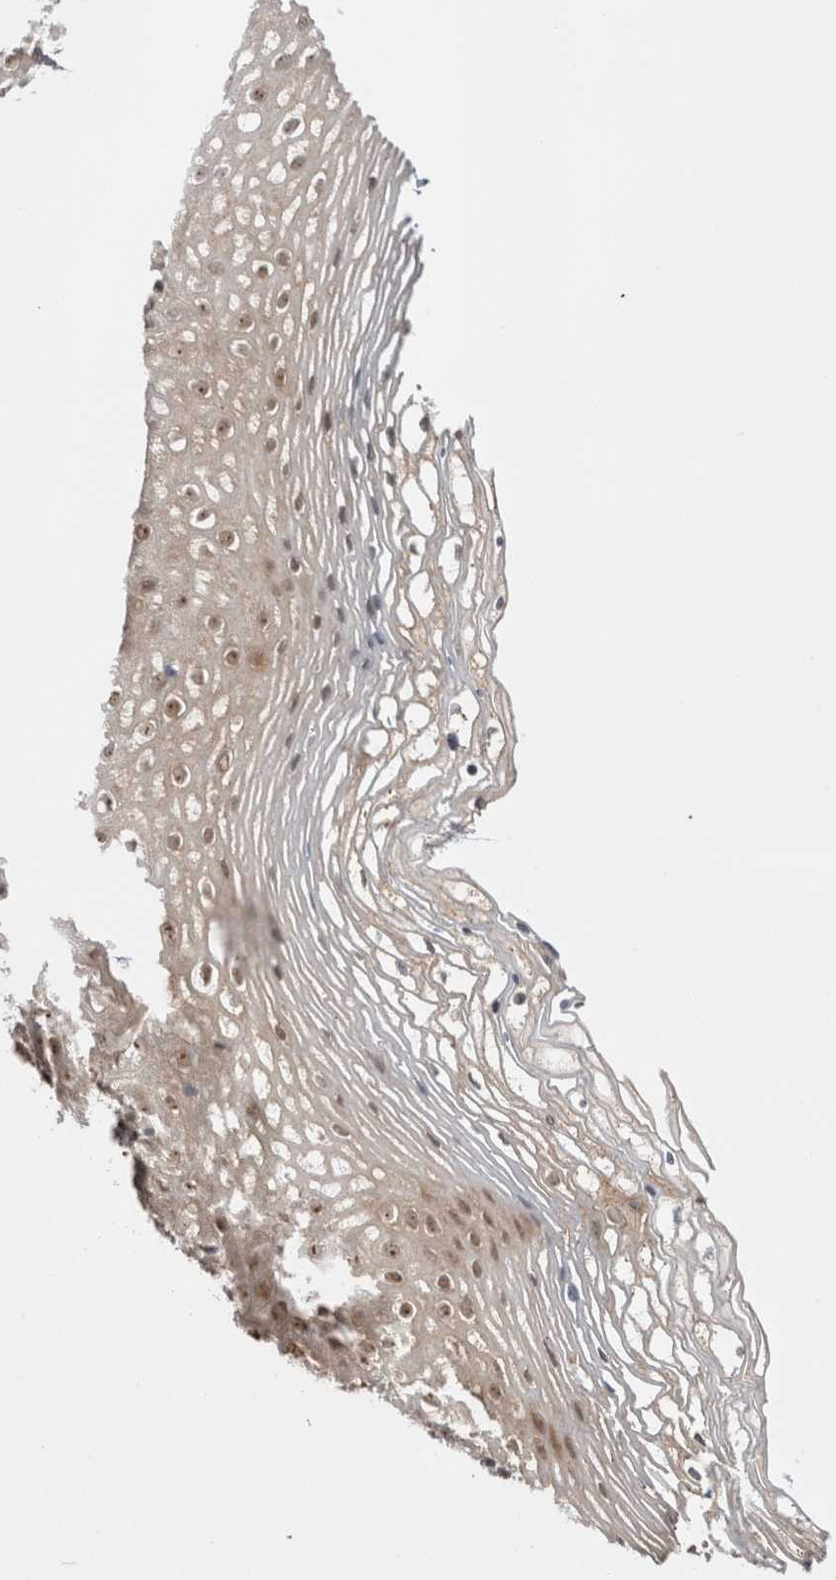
{"staining": {"intensity": "moderate", "quantity": ">75%", "location": "cytoplasmic/membranous,nuclear"}, "tissue": "vagina", "cell_type": "Squamous epithelial cells", "image_type": "normal", "snomed": [{"axis": "morphology", "description": "Normal tissue, NOS"}, {"axis": "topography", "description": "Vagina"}], "caption": "Immunohistochemistry (IHC) staining of unremarkable vagina, which displays medium levels of moderate cytoplasmic/membranous,nuclear staining in about >75% of squamous epithelial cells indicating moderate cytoplasmic/membranous,nuclear protein expression. The staining was performed using DAB (3,3'-diaminobenzidine) (brown) for protein detection and nuclei were counterstained in hematoxylin (blue).", "gene": "EXOSC4", "patient": {"sex": "female", "age": 32}}